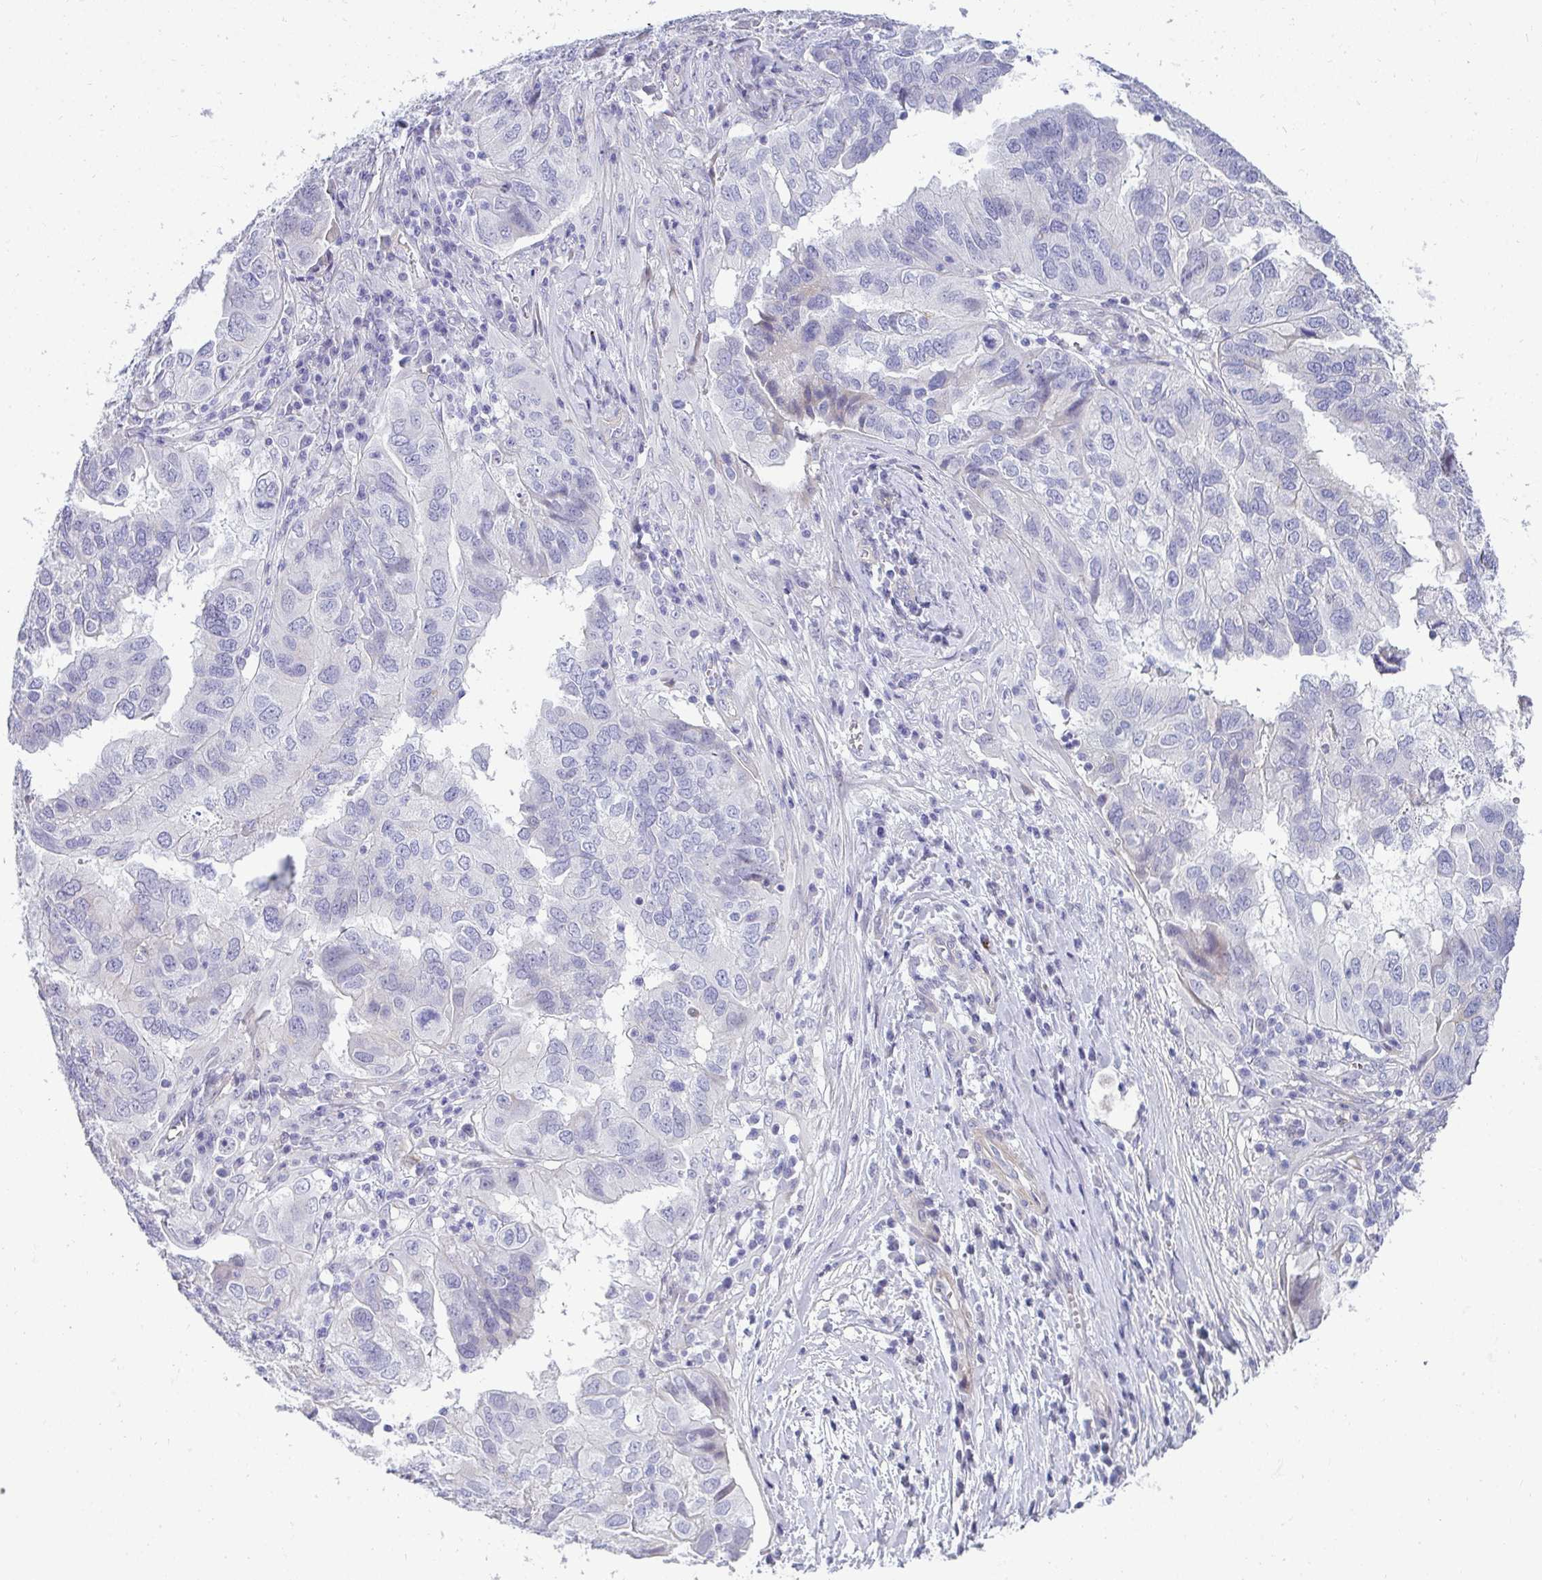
{"staining": {"intensity": "negative", "quantity": "none", "location": "none"}, "tissue": "ovarian cancer", "cell_type": "Tumor cells", "image_type": "cancer", "snomed": [{"axis": "morphology", "description": "Cystadenocarcinoma, serous, NOS"}, {"axis": "topography", "description": "Ovary"}], "caption": "Micrograph shows no significant protein positivity in tumor cells of ovarian cancer.", "gene": "AK5", "patient": {"sex": "female", "age": 79}}